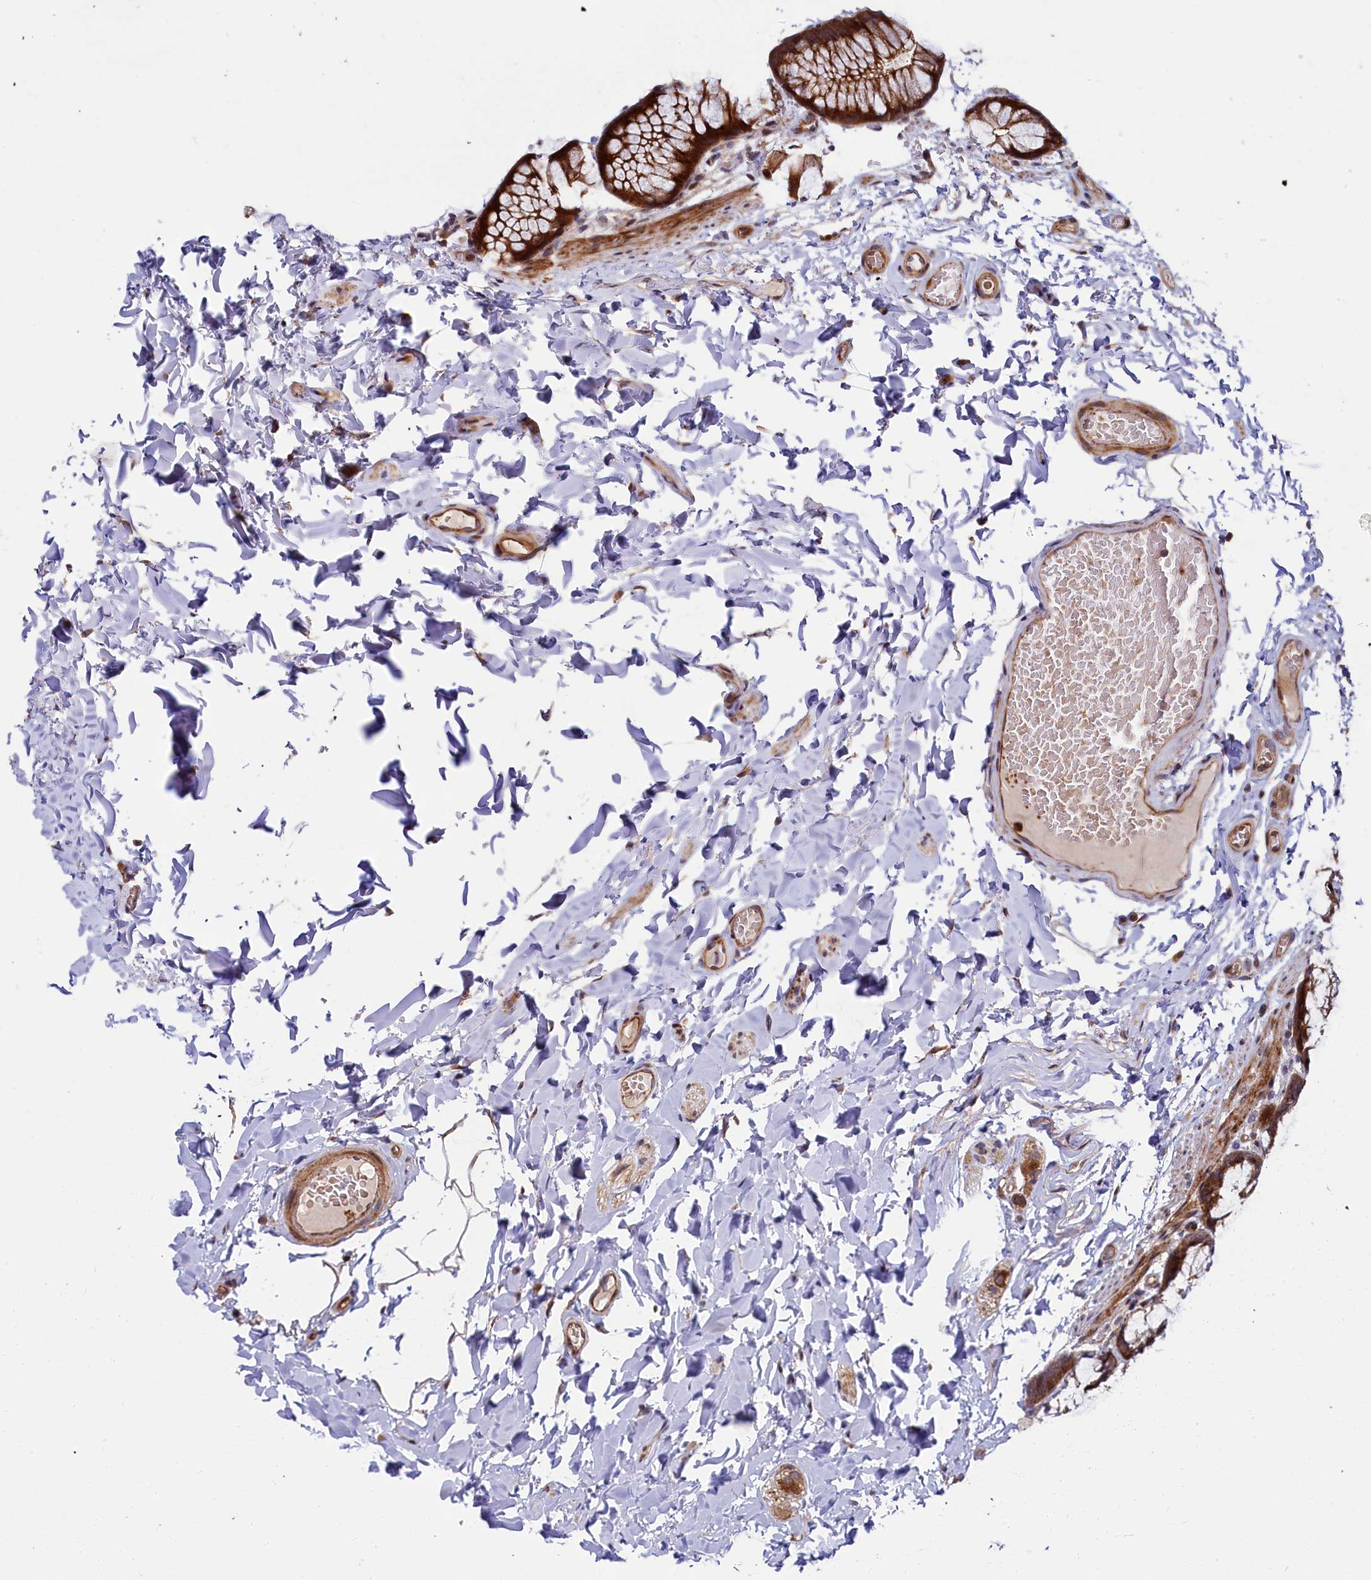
{"staining": {"intensity": "moderate", "quantity": ">75%", "location": "cytoplasmic/membranous"}, "tissue": "colon", "cell_type": "Endothelial cells", "image_type": "normal", "snomed": [{"axis": "morphology", "description": "Normal tissue, NOS"}, {"axis": "topography", "description": "Colon"}], "caption": "Moderate cytoplasmic/membranous protein staining is present in about >75% of endothelial cells in colon.", "gene": "PIK3C3", "patient": {"sex": "male", "age": 47}}